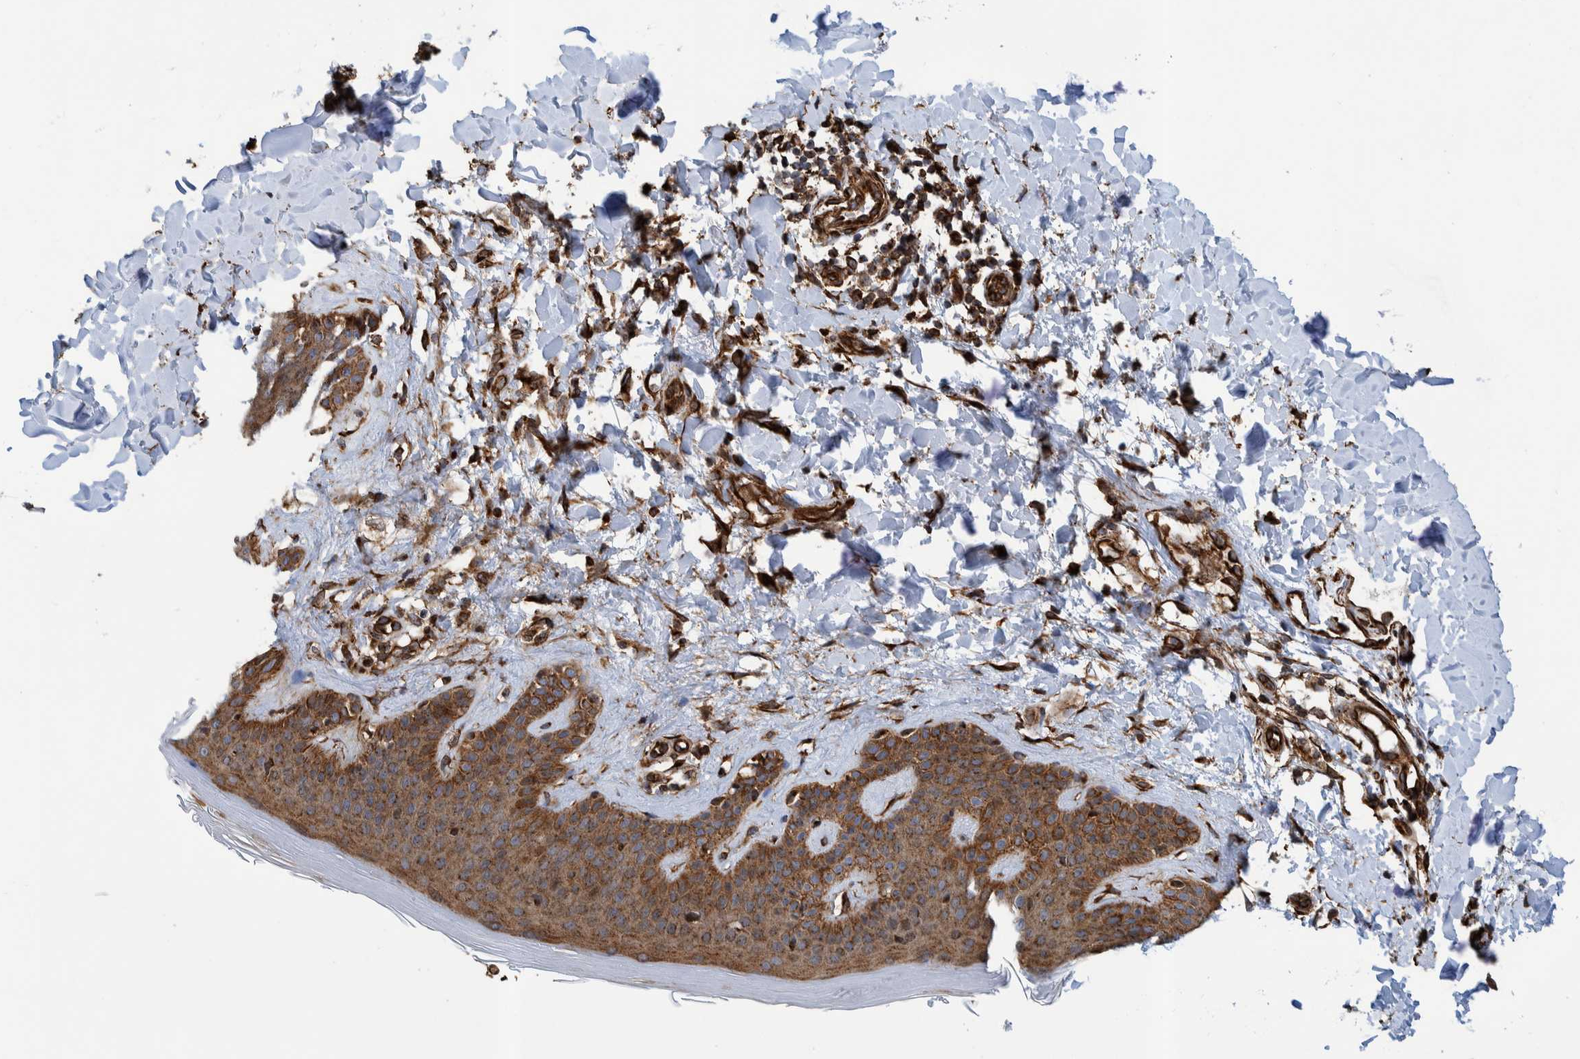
{"staining": {"intensity": "strong", "quantity": ">75%", "location": "cytoplasmic/membranous"}, "tissue": "skin", "cell_type": "Fibroblasts", "image_type": "normal", "snomed": [{"axis": "morphology", "description": "Normal tissue, NOS"}, {"axis": "morphology", "description": "Malignant melanoma, Metastatic site"}, {"axis": "topography", "description": "Skin"}], "caption": "A brown stain labels strong cytoplasmic/membranous expression of a protein in fibroblasts of unremarkable human skin. (DAB IHC with brightfield microscopy, high magnification).", "gene": "CCDC57", "patient": {"sex": "male", "age": 41}}